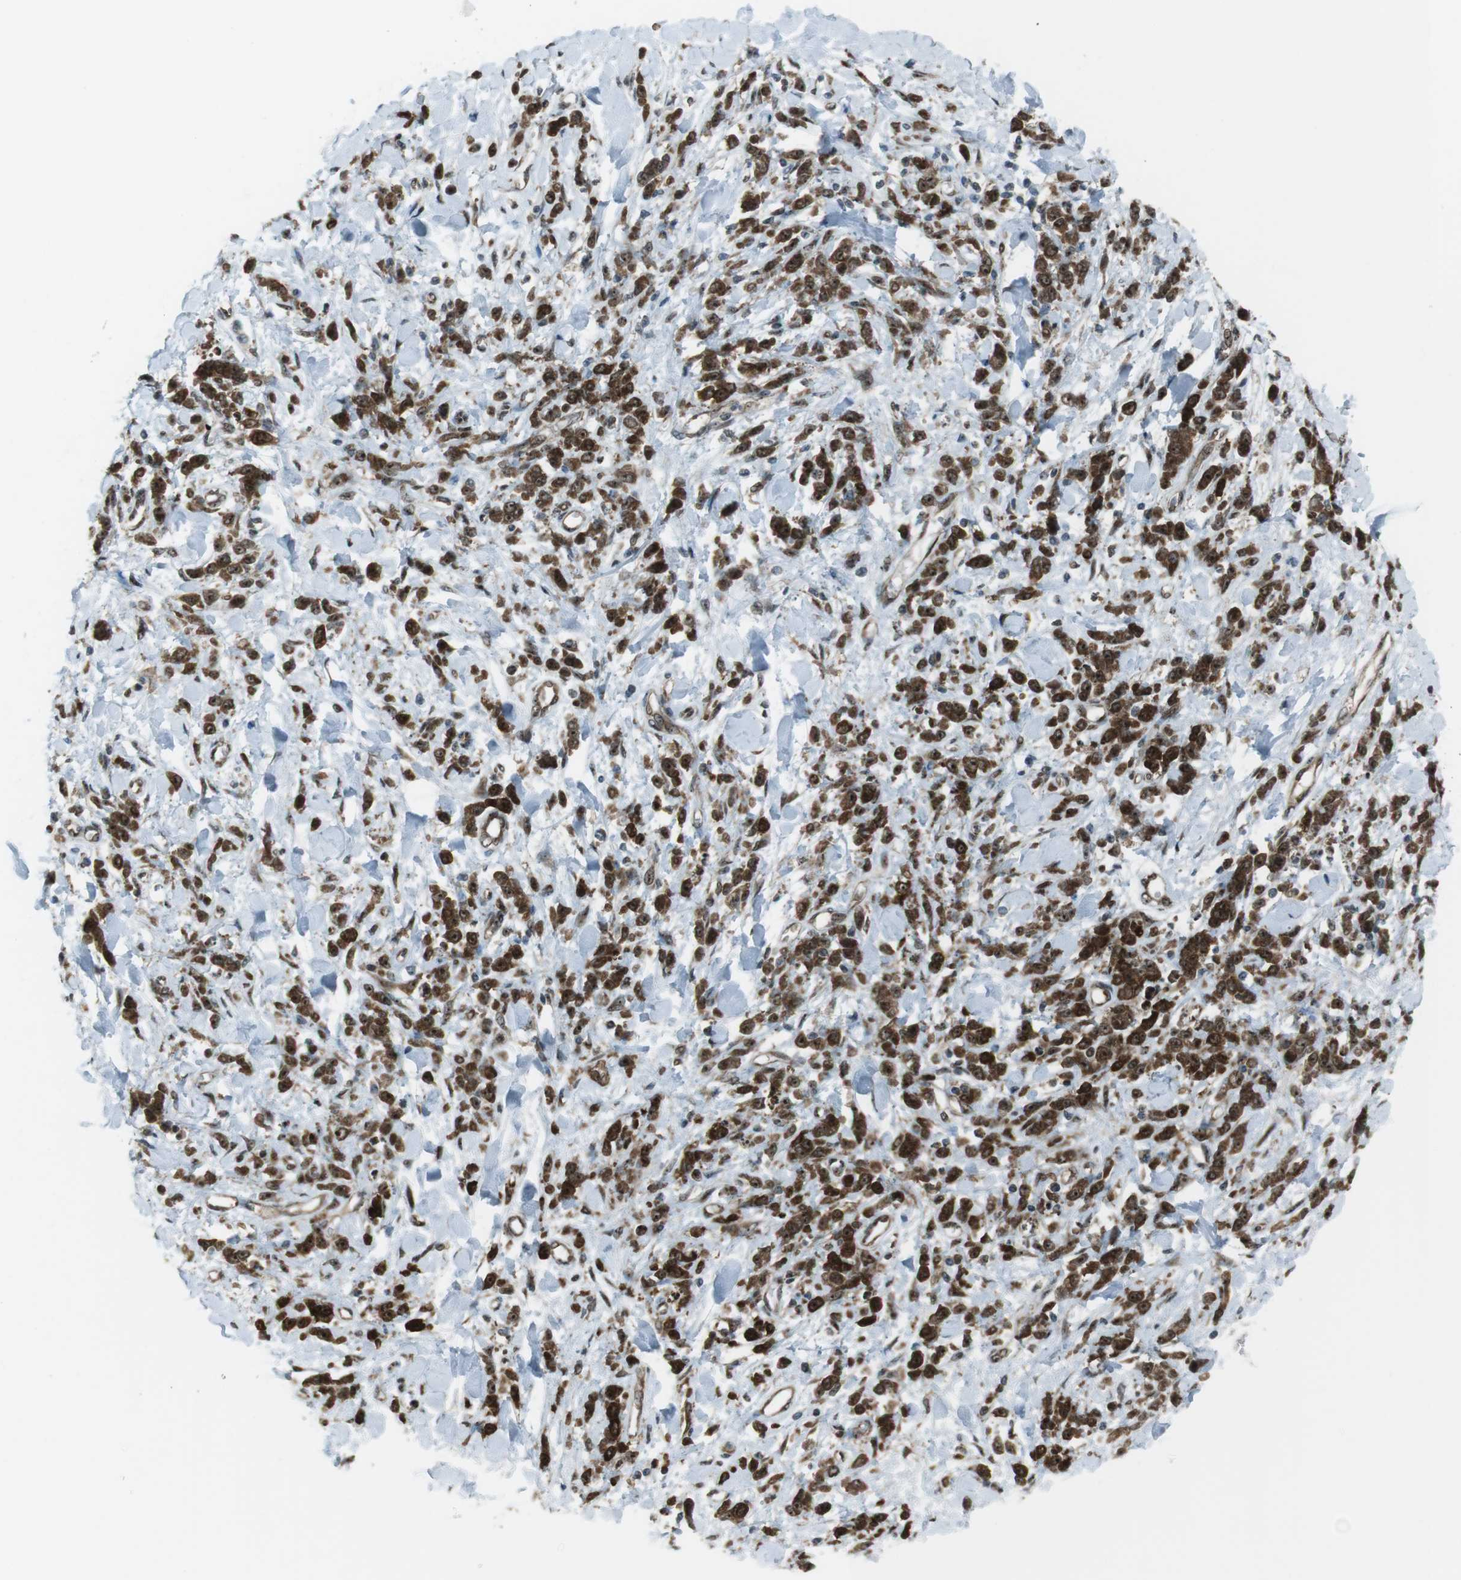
{"staining": {"intensity": "strong", "quantity": ">75%", "location": "cytoplasmic/membranous,nuclear"}, "tissue": "stomach cancer", "cell_type": "Tumor cells", "image_type": "cancer", "snomed": [{"axis": "morphology", "description": "Normal tissue, NOS"}, {"axis": "morphology", "description": "Adenocarcinoma, NOS"}, {"axis": "topography", "description": "Stomach"}], "caption": "This is a photomicrograph of immunohistochemistry staining of stomach cancer, which shows strong expression in the cytoplasmic/membranous and nuclear of tumor cells.", "gene": "CSNK1D", "patient": {"sex": "male", "age": 82}}